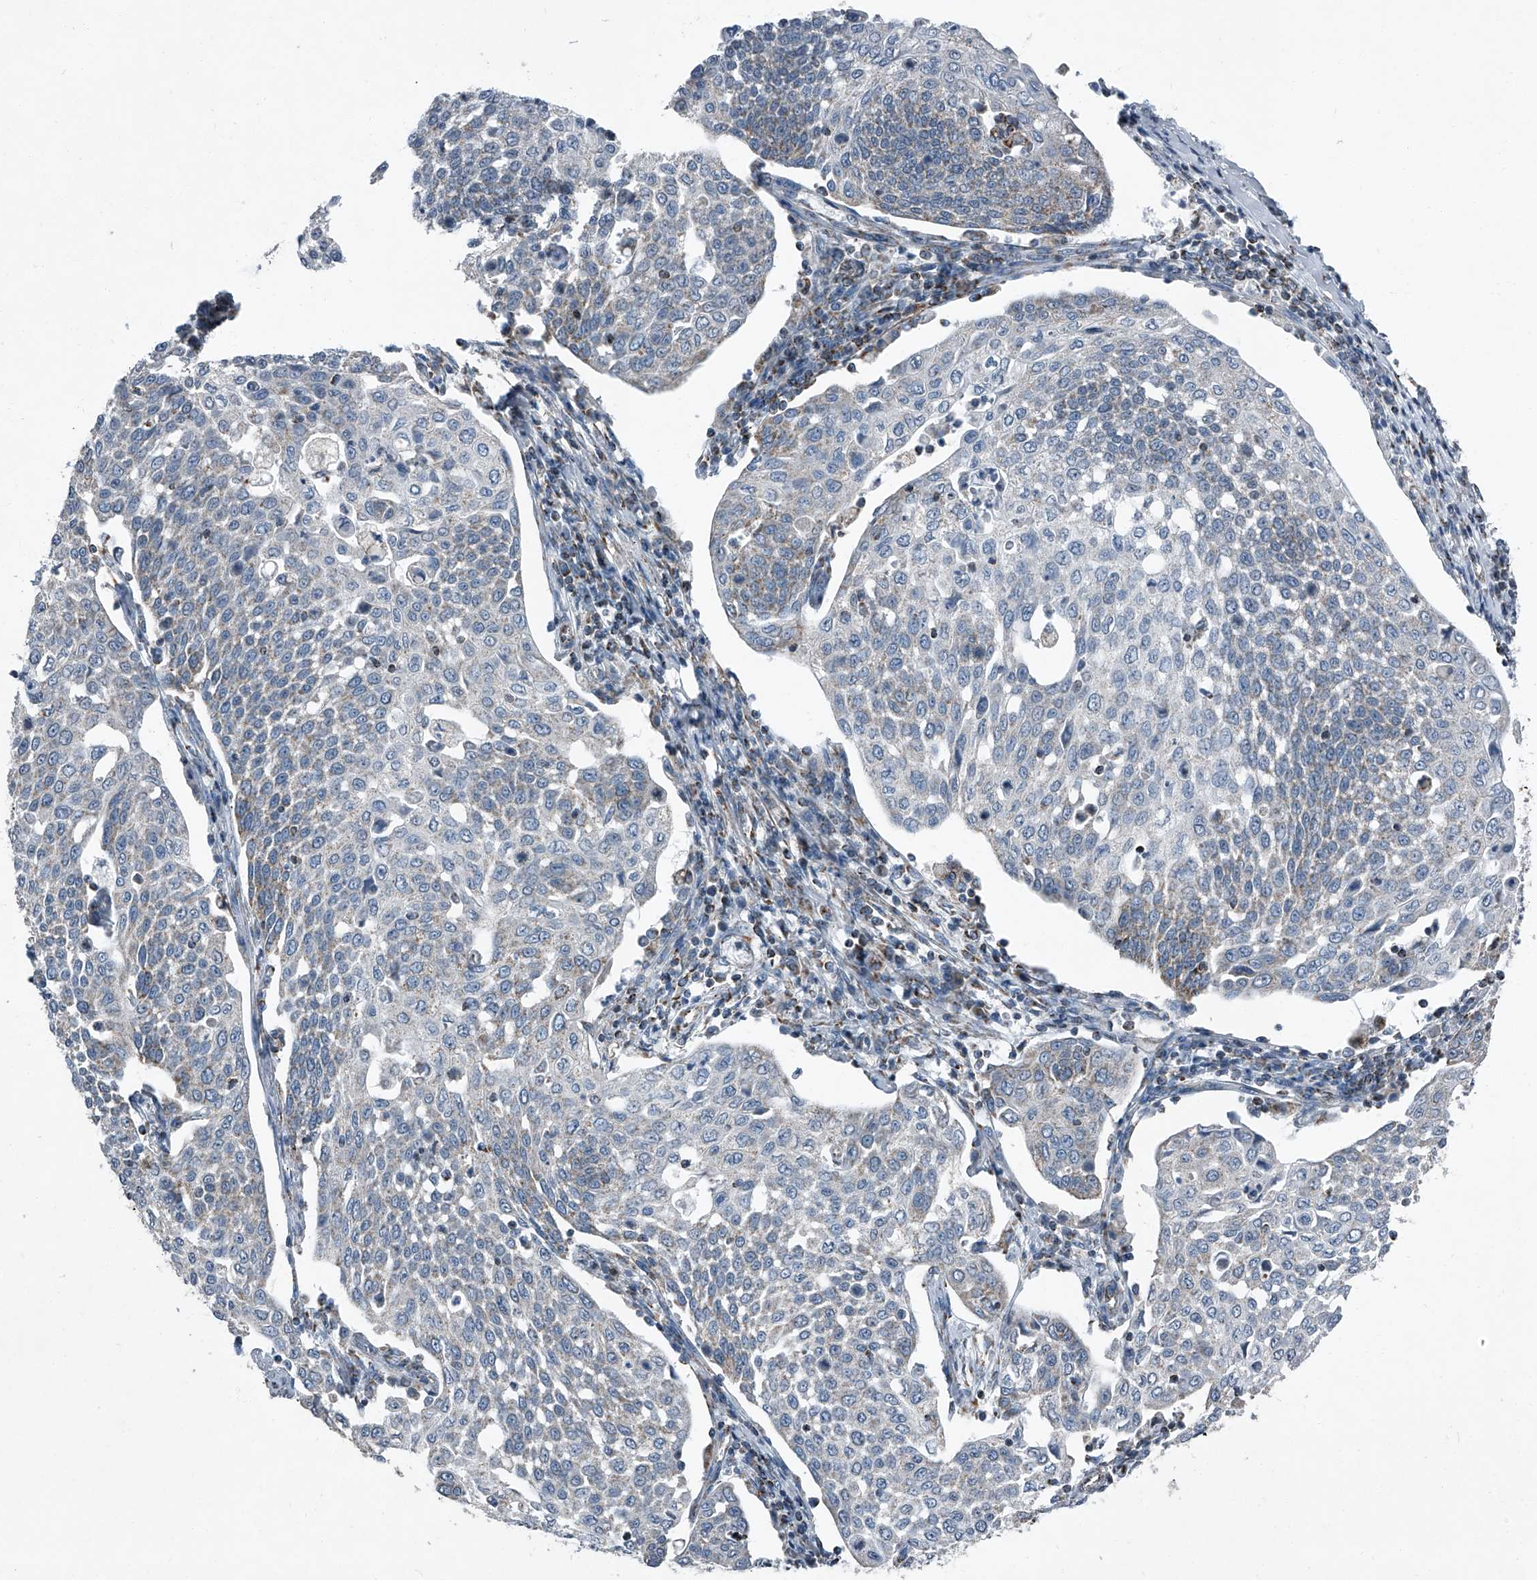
{"staining": {"intensity": "negative", "quantity": "none", "location": "none"}, "tissue": "cervical cancer", "cell_type": "Tumor cells", "image_type": "cancer", "snomed": [{"axis": "morphology", "description": "Squamous cell carcinoma, NOS"}, {"axis": "topography", "description": "Cervix"}], "caption": "The photomicrograph demonstrates no staining of tumor cells in cervical cancer (squamous cell carcinoma).", "gene": "CHRNA7", "patient": {"sex": "female", "age": 34}}